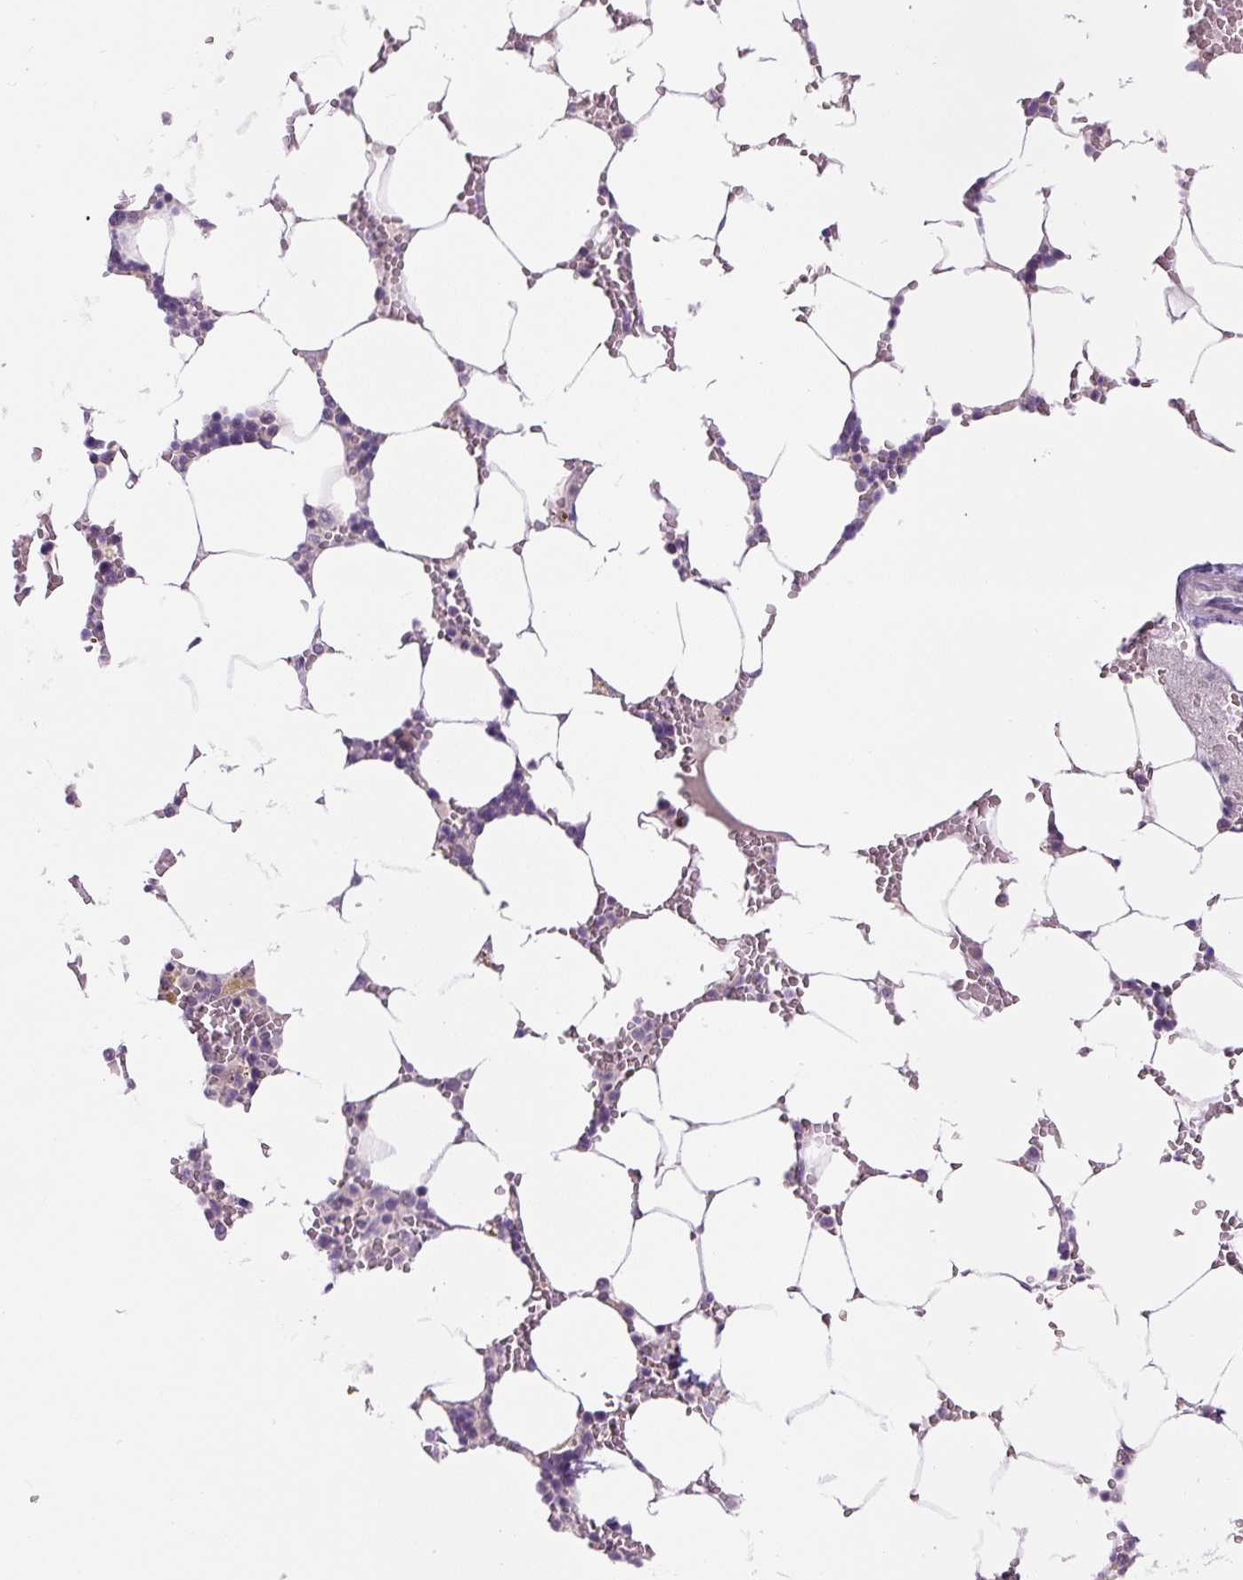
{"staining": {"intensity": "negative", "quantity": "none", "location": "none"}, "tissue": "bone marrow", "cell_type": "Hematopoietic cells", "image_type": "normal", "snomed": [{"axis": "morphology", "description": "Normal tissue, NOS"}, {"axis": "topography", "description": "Bone marrow"}], "caption": "Immunohistochemistry (IHC) photomicrograph of unremarkable bone marrow: bone marrow stained with DAB exhibits no significant protein expression in hematopoietic cells. (Immunohistochemistry, brightfield microscopy, high magnification).", "gene": "FABP7", "patient": {"sex": "male", "age": 64}}